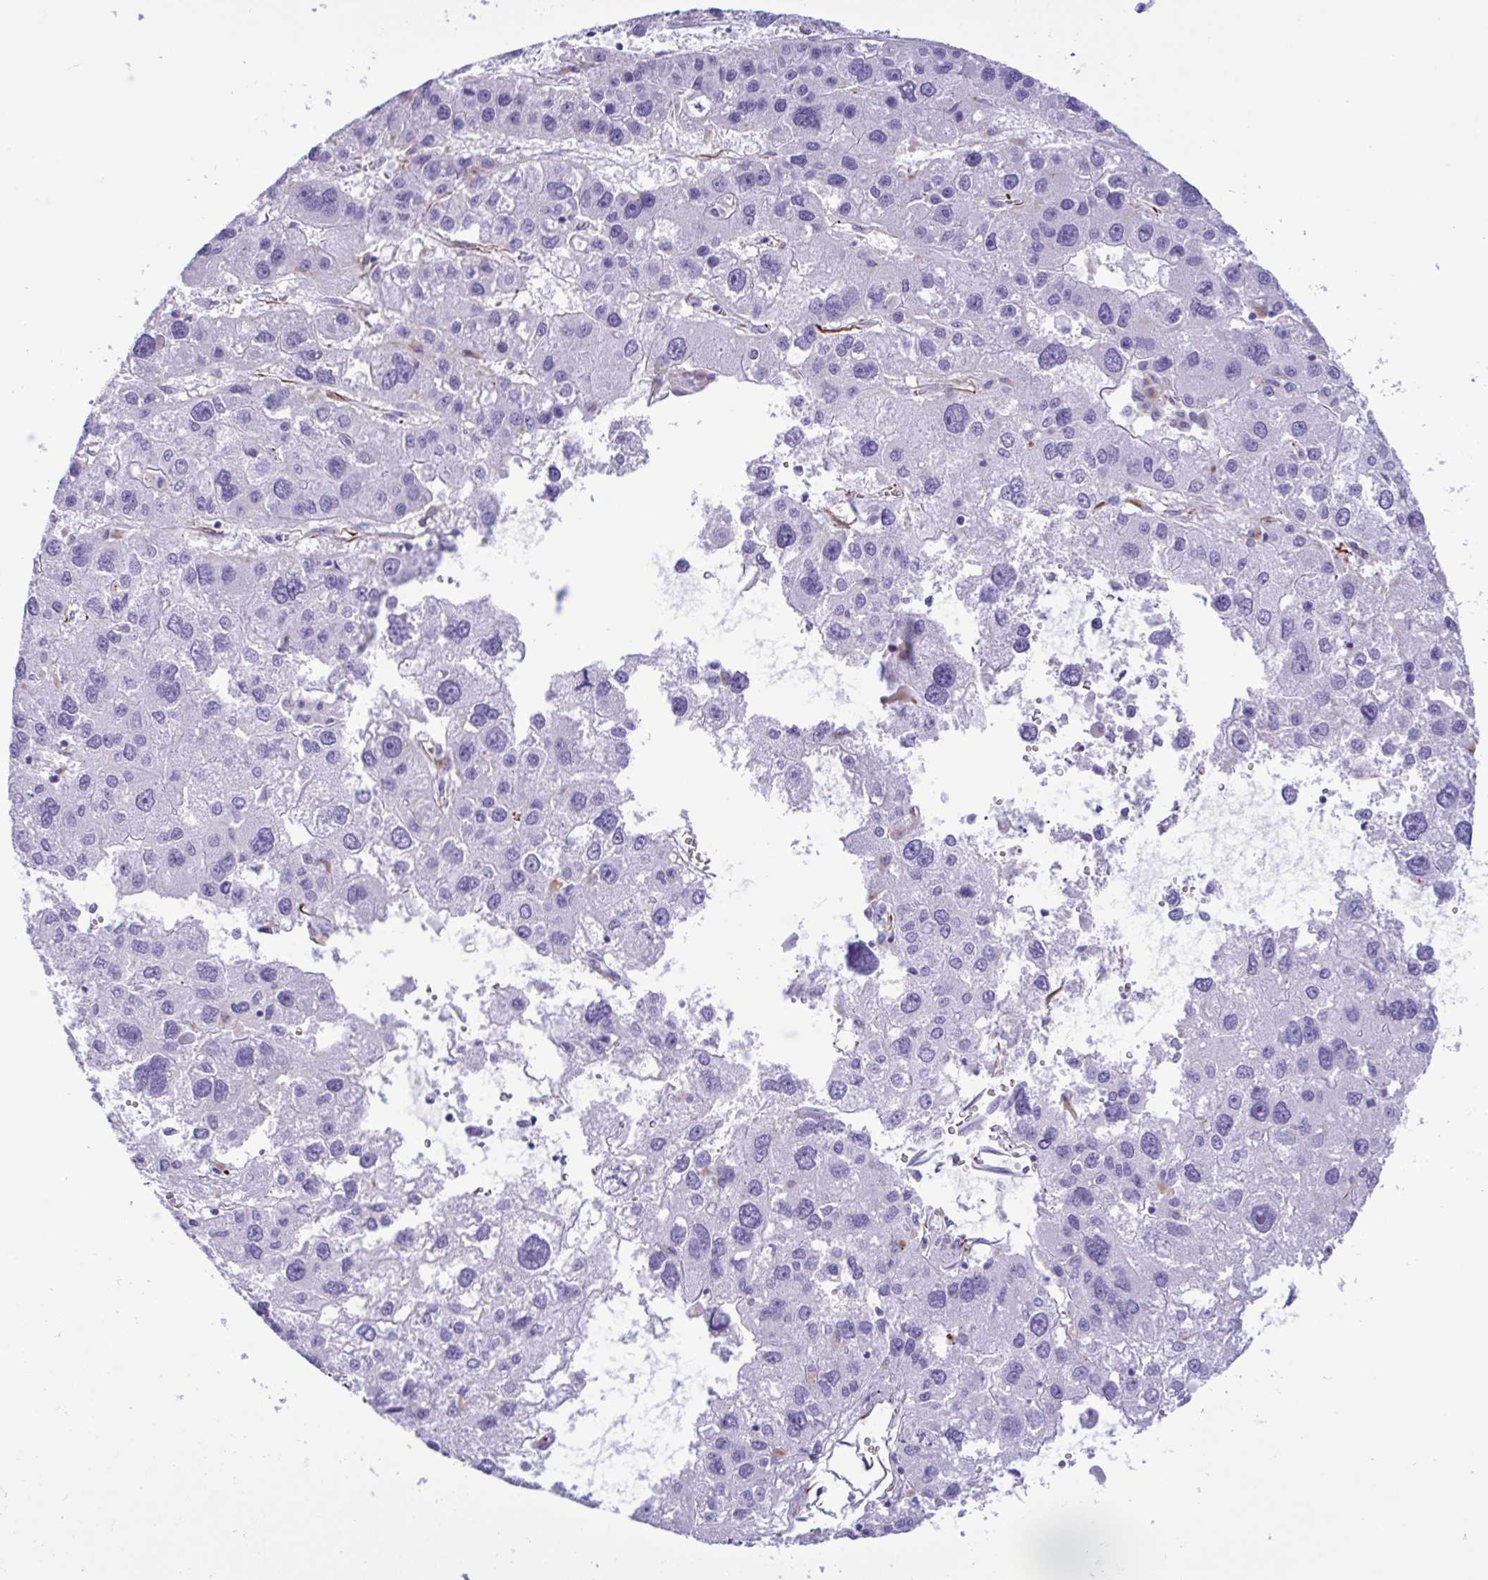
{"staining": {"intensity": "negative", "quantity": "none", "location": "none"}, "tissue": "liver cancer", "cell_type": "Tumor cells", "image_type": "cancer", "snomed": [{"axis": "morphology", "description": "Carcinoma, Hepatocellular, NOS"}, {"axis": "topography", "description": "Liver"}], "caption": "The micrograph exhibits no staining of tumor cells in liver cancer.", "gene": "SMAD5", "patient": {"sex": "male", "age": 73}}